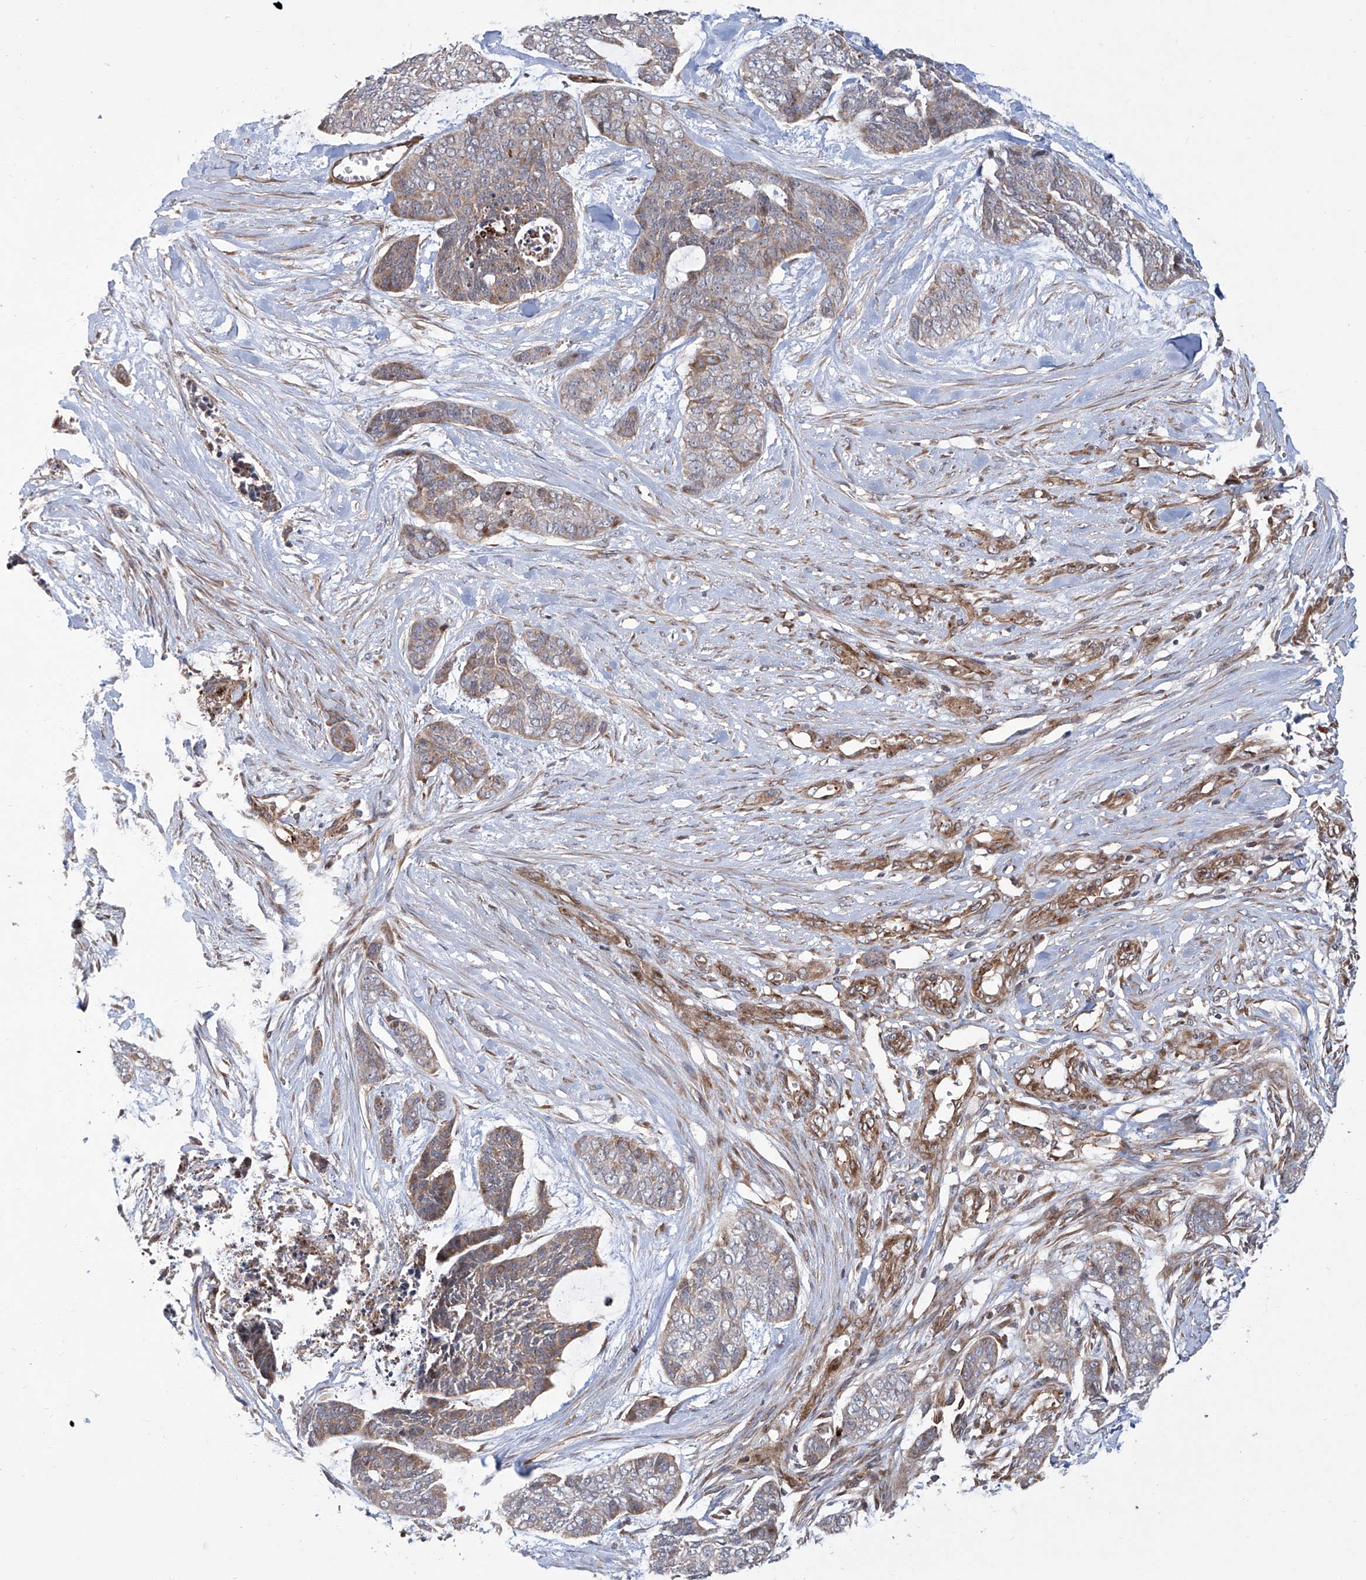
{"staining": {"intensity": "moderate", "quantity": "25%-75%", "location": "cytoplasmic/membranous"}, "tissue": "skin cancer", "cell_type": "Tumor cells", "image_type": "cancer", "snomed": [{"axis": "morphology", "description": "Basal cell carcinoma"}, {"axis": "topography", "description": "Skin"}], "caption": "Immunohistochemistry image of skin basal cell carcinoma stained for a protein (brown), which displays medium levels of moderate cytoplasmic/membranous expression in about 25%-75% of tumor cells.", "gene": "APAF1", "patient": {"sex": "female", "age": 64}}